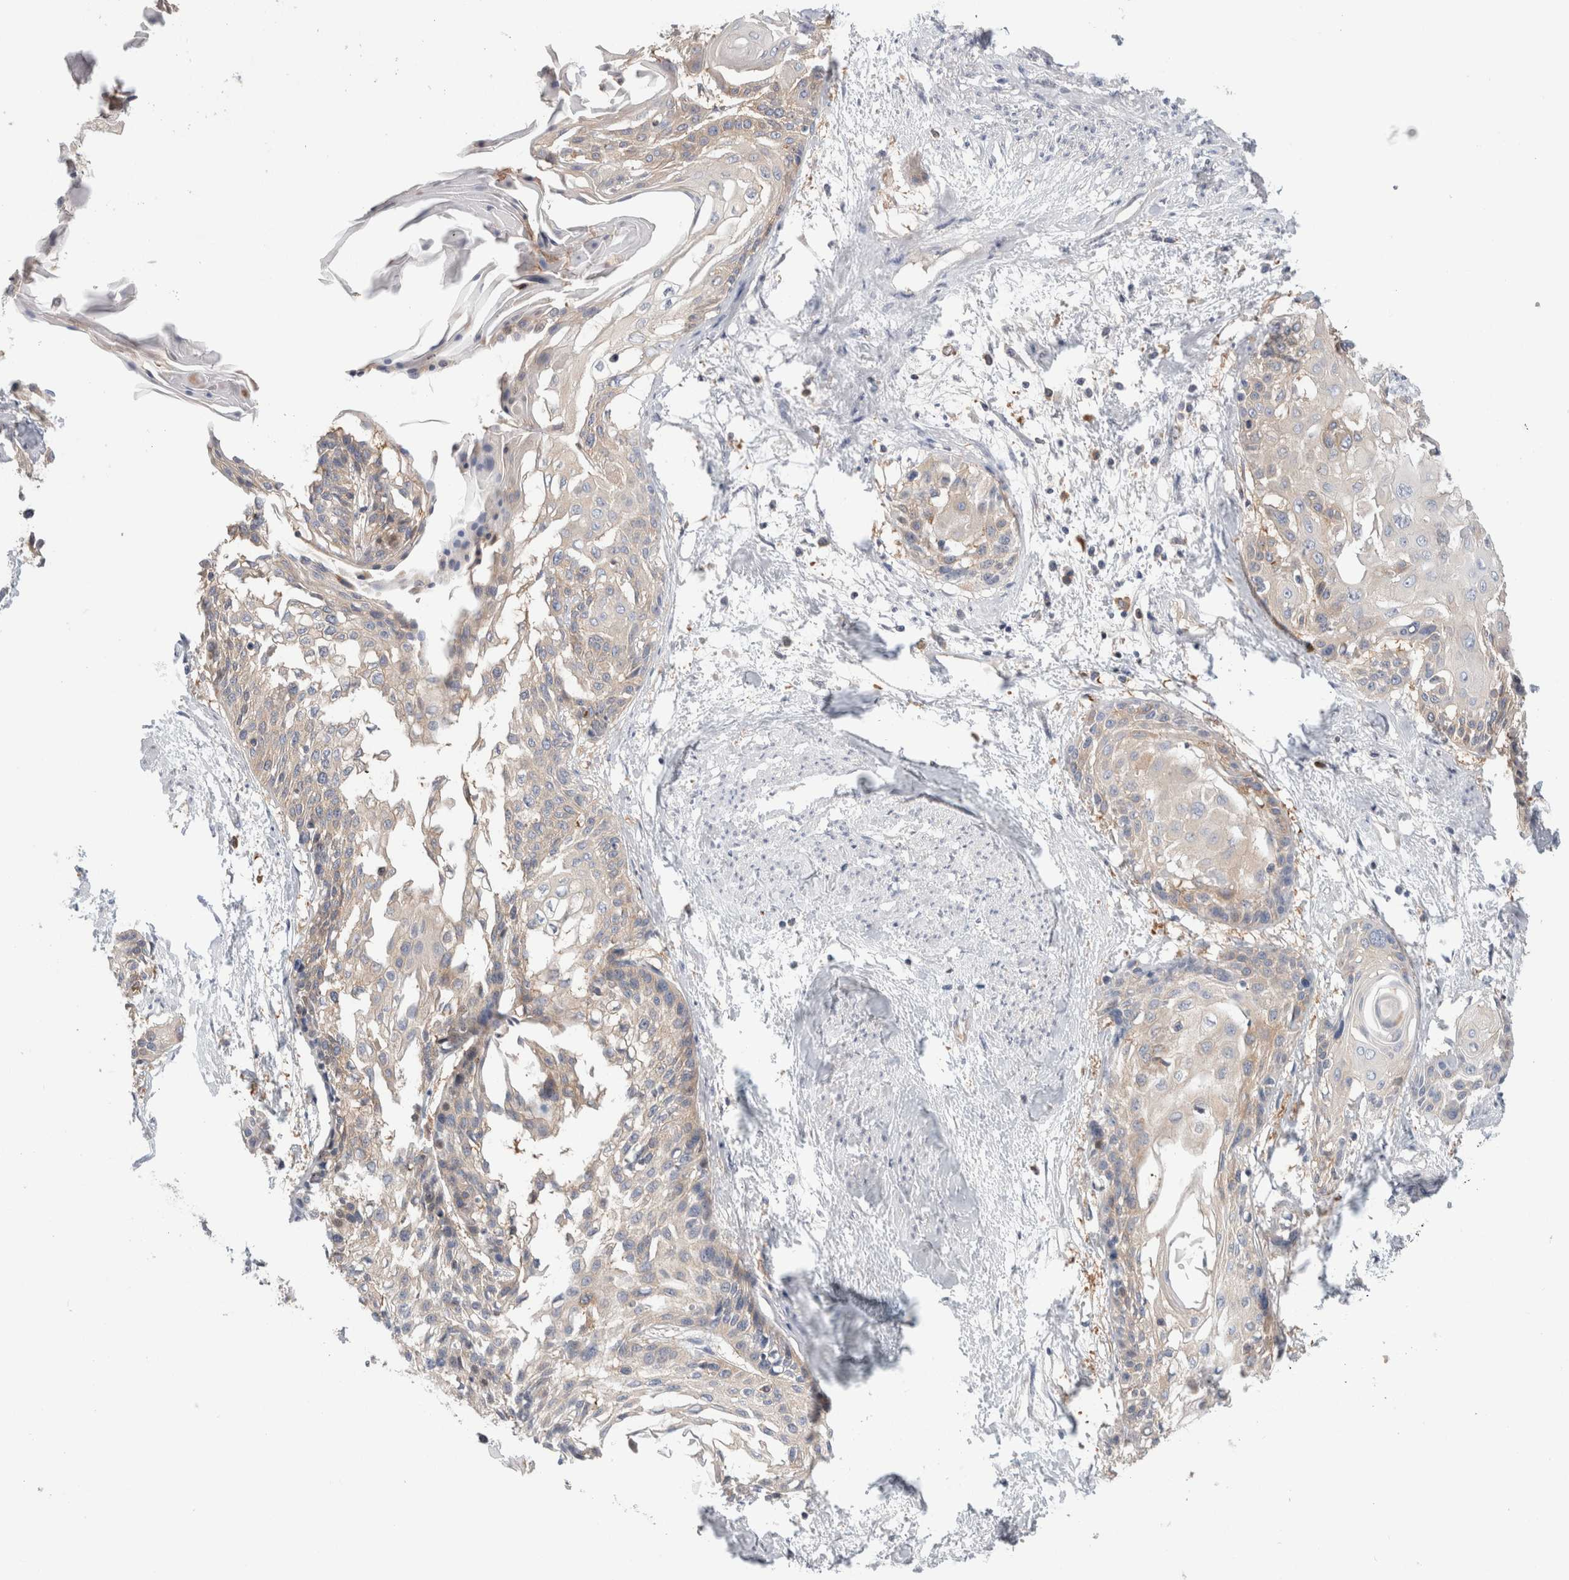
{"staining": {"intensity": "weak", "quantity": ">75%", "location": "cytoplasmic/membranous"}, "tissue": "cervical cancer", "cell_type": "Tumor cells", "image_type": "cancer", "snomed": [{"axis": "morphology", "description": "Squamous cell carcinoma, NOS"}, {"axis": "topography", "description": "Cervix"}], "caption": "DAB immunohistochemical staining of cervical cancer shows weak cytoplasmic/membranous protein staining in approximately >75% of tumor cells. (DAB IHC with brightfield microscopy, high magnification).", "gene": "KLHL14", "patient": {"sex": "female", "age": 57}}